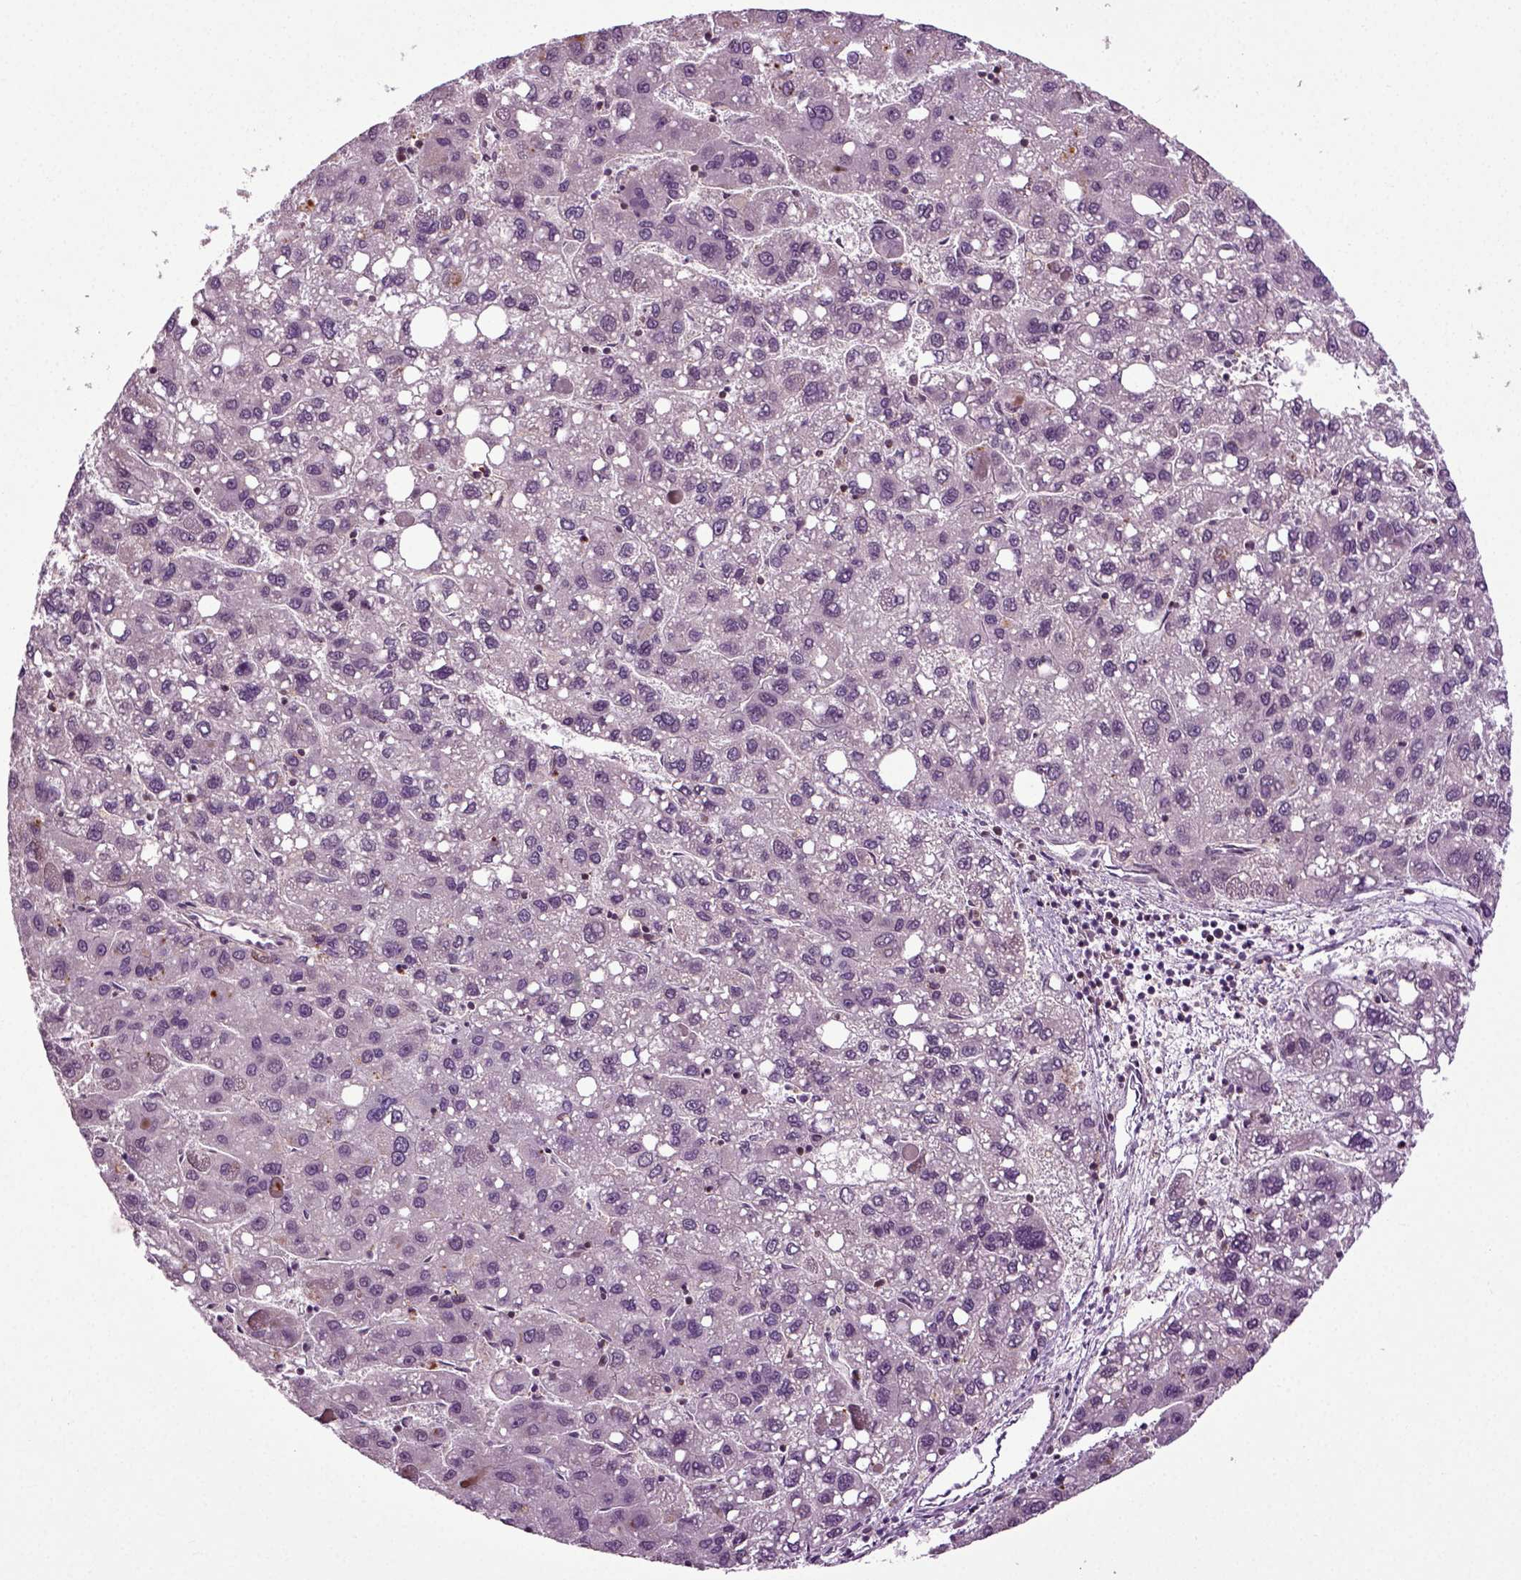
{"staining": {"intensity": "negative", "quantity": "none", "location": "none"}, "tissue": "liver cancer", "cell_type": "Tumor cells", "image_type": "cancer", "snomed": [{"axis": "morphology", "description": "Carcinoma, Hepatocellular, NOS"}, {"axis": "topography", "description": "Liver"}], "caption": "Immunohistochemical staining of liver hepatocellular carcinoma exhibits no significant positivity in tumor cells.", "gene": "KNSTRN", "patient": {"sex": "female", "age": 82}}